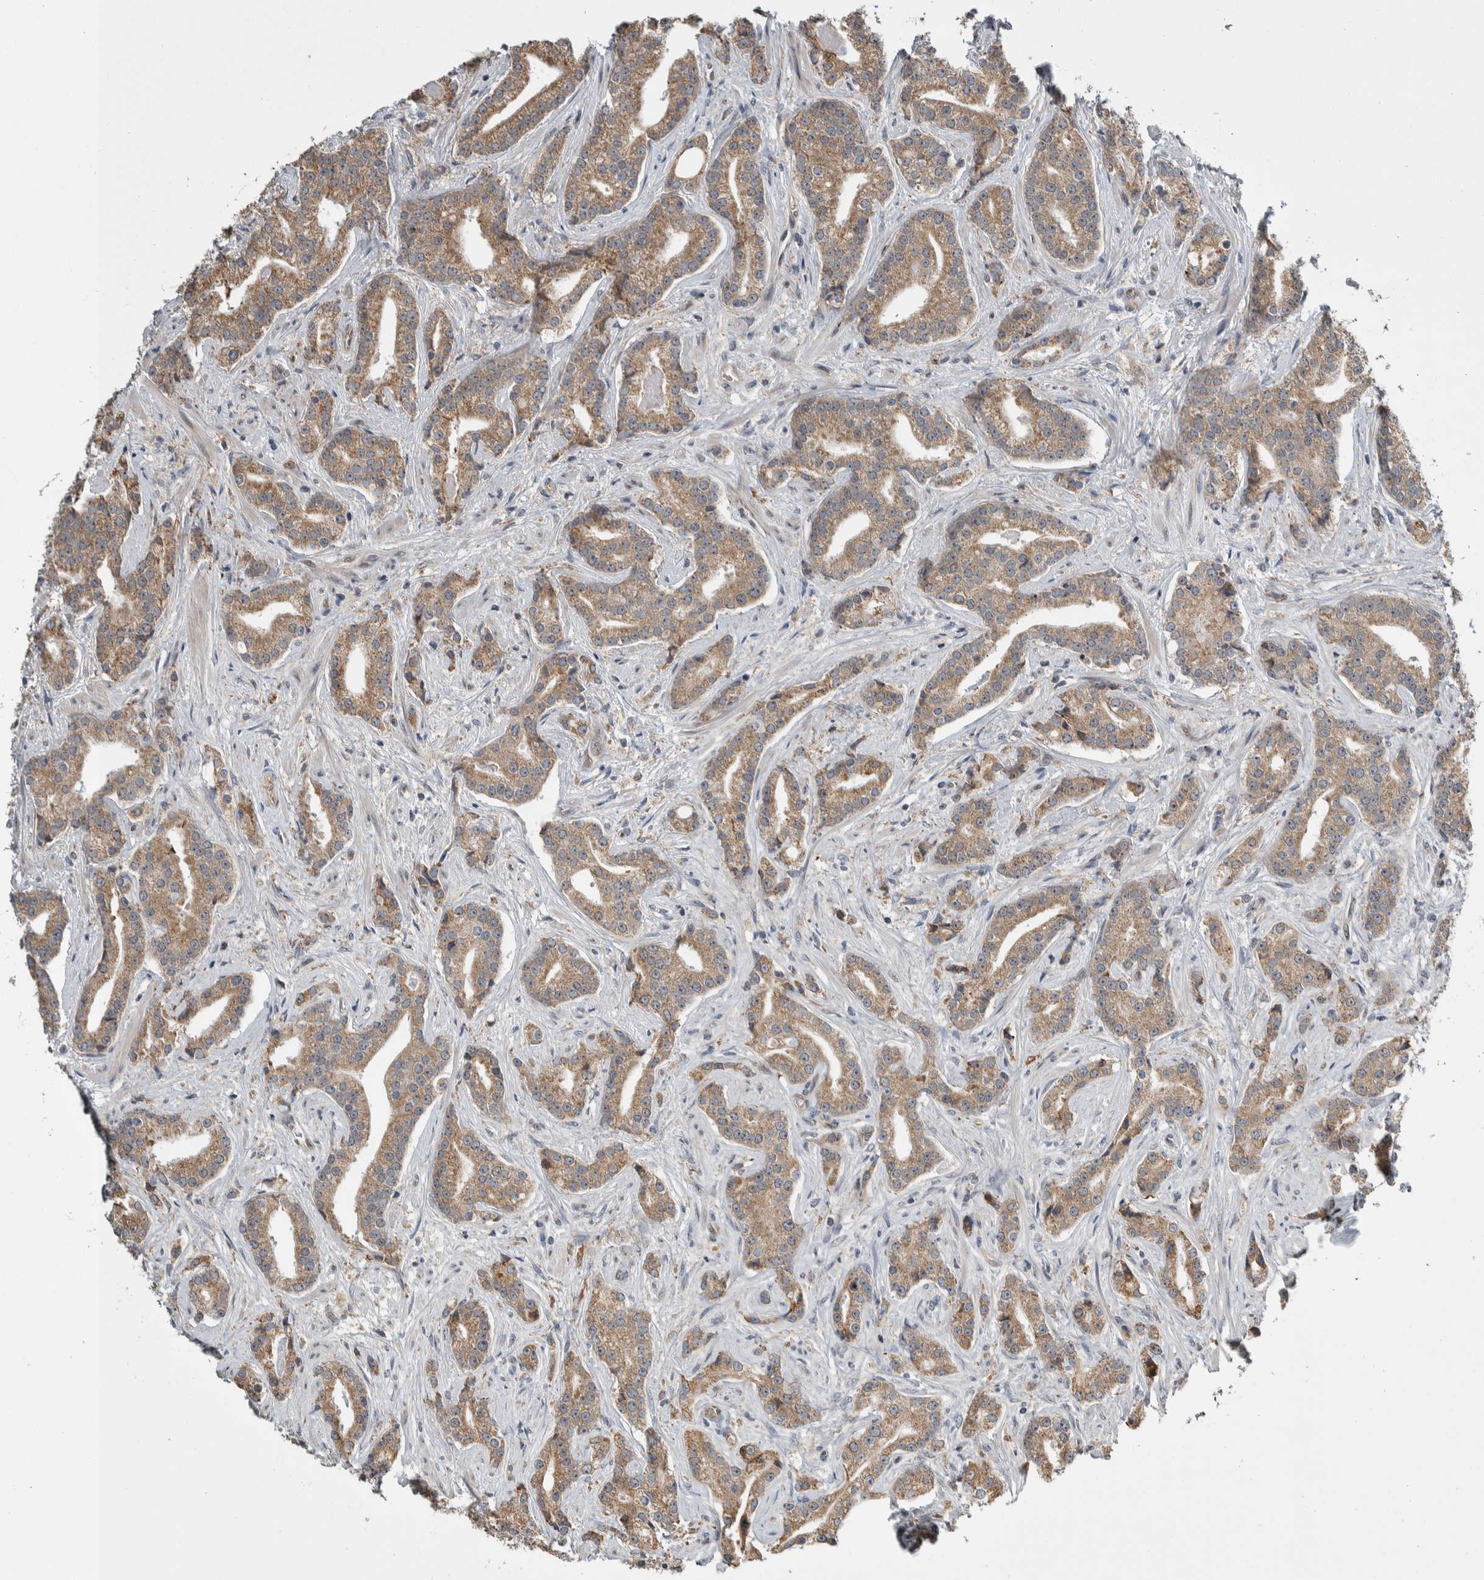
{"staining": {"intensity": "weak", "quantity": ">75%", "location": "cytoplasmic/membranous"}, "tissue": "prostate cancer", "cell_type": "Tumor cells", "image_type": "cancer", "snomed": [{"axis": "morphology", "description": "Adenocarcinoma, Low grade"}, {"axis": "topography", "description": "Prostate"}], "caption": "An image showing weak cytoplasmic/membranous expression in approximately >75% of tumor cells in prostate cancer, as visualized by brown immunohistochemical staining.", "gene": "PRDM4", "patient": {"sex": "male", "age": 67}}